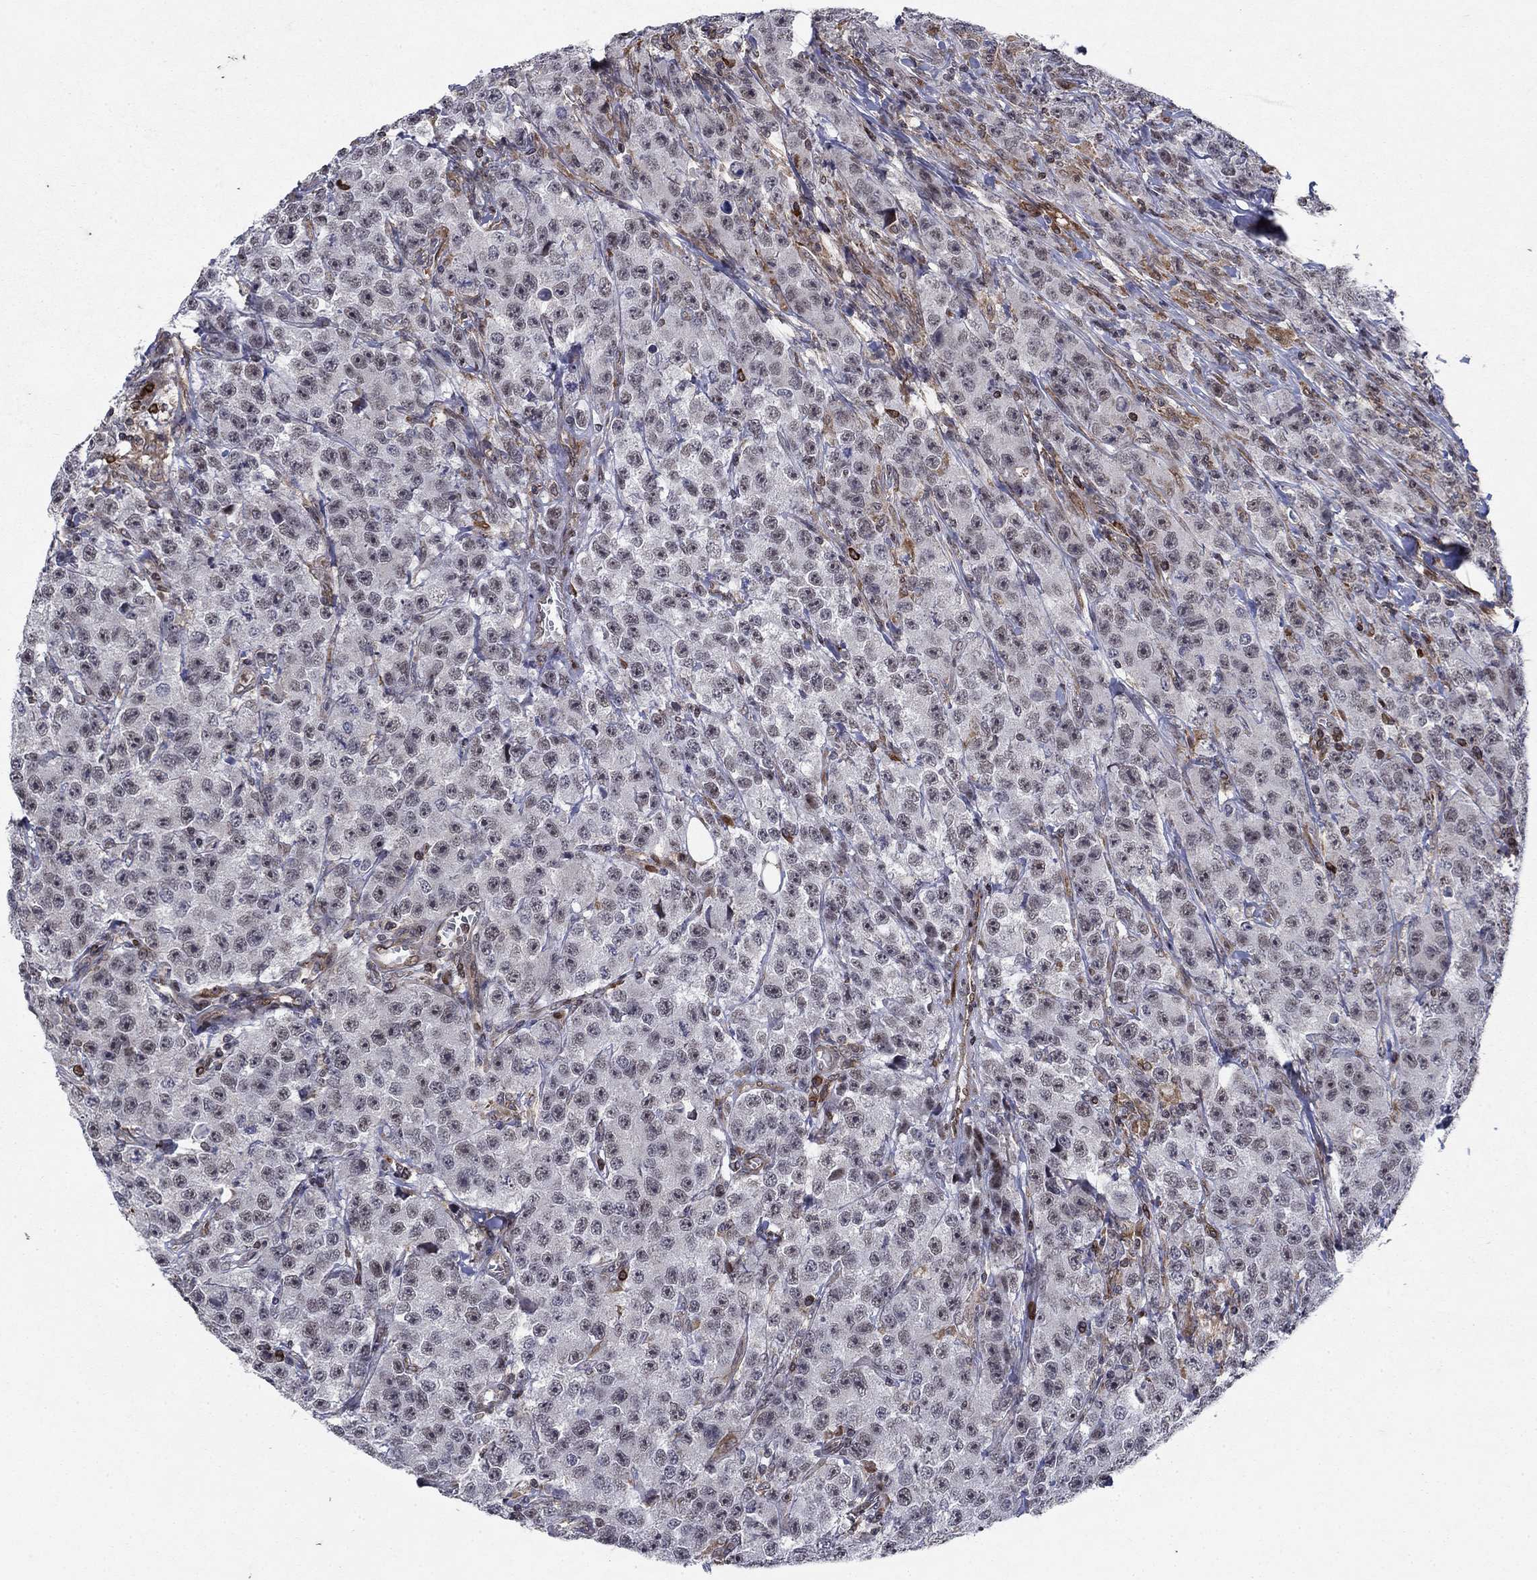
{"staining": {"intensity": "negative", "quantity": "none", "location": "none"}, "tissue": "testis cancer", "cell_type": "Tumor cells", "image_type": "cancer", "snomed": [{"axis": "morphology", "description": "Seminoma, NOS"}, {"axis": "topography", "description": "Testis"}], "caption": "Seminoma (testis) stained for a protein using IHC shows no staining tumor cells.", "gene": "DHRS7", "patient": {"sex": "male", "age": 59}}